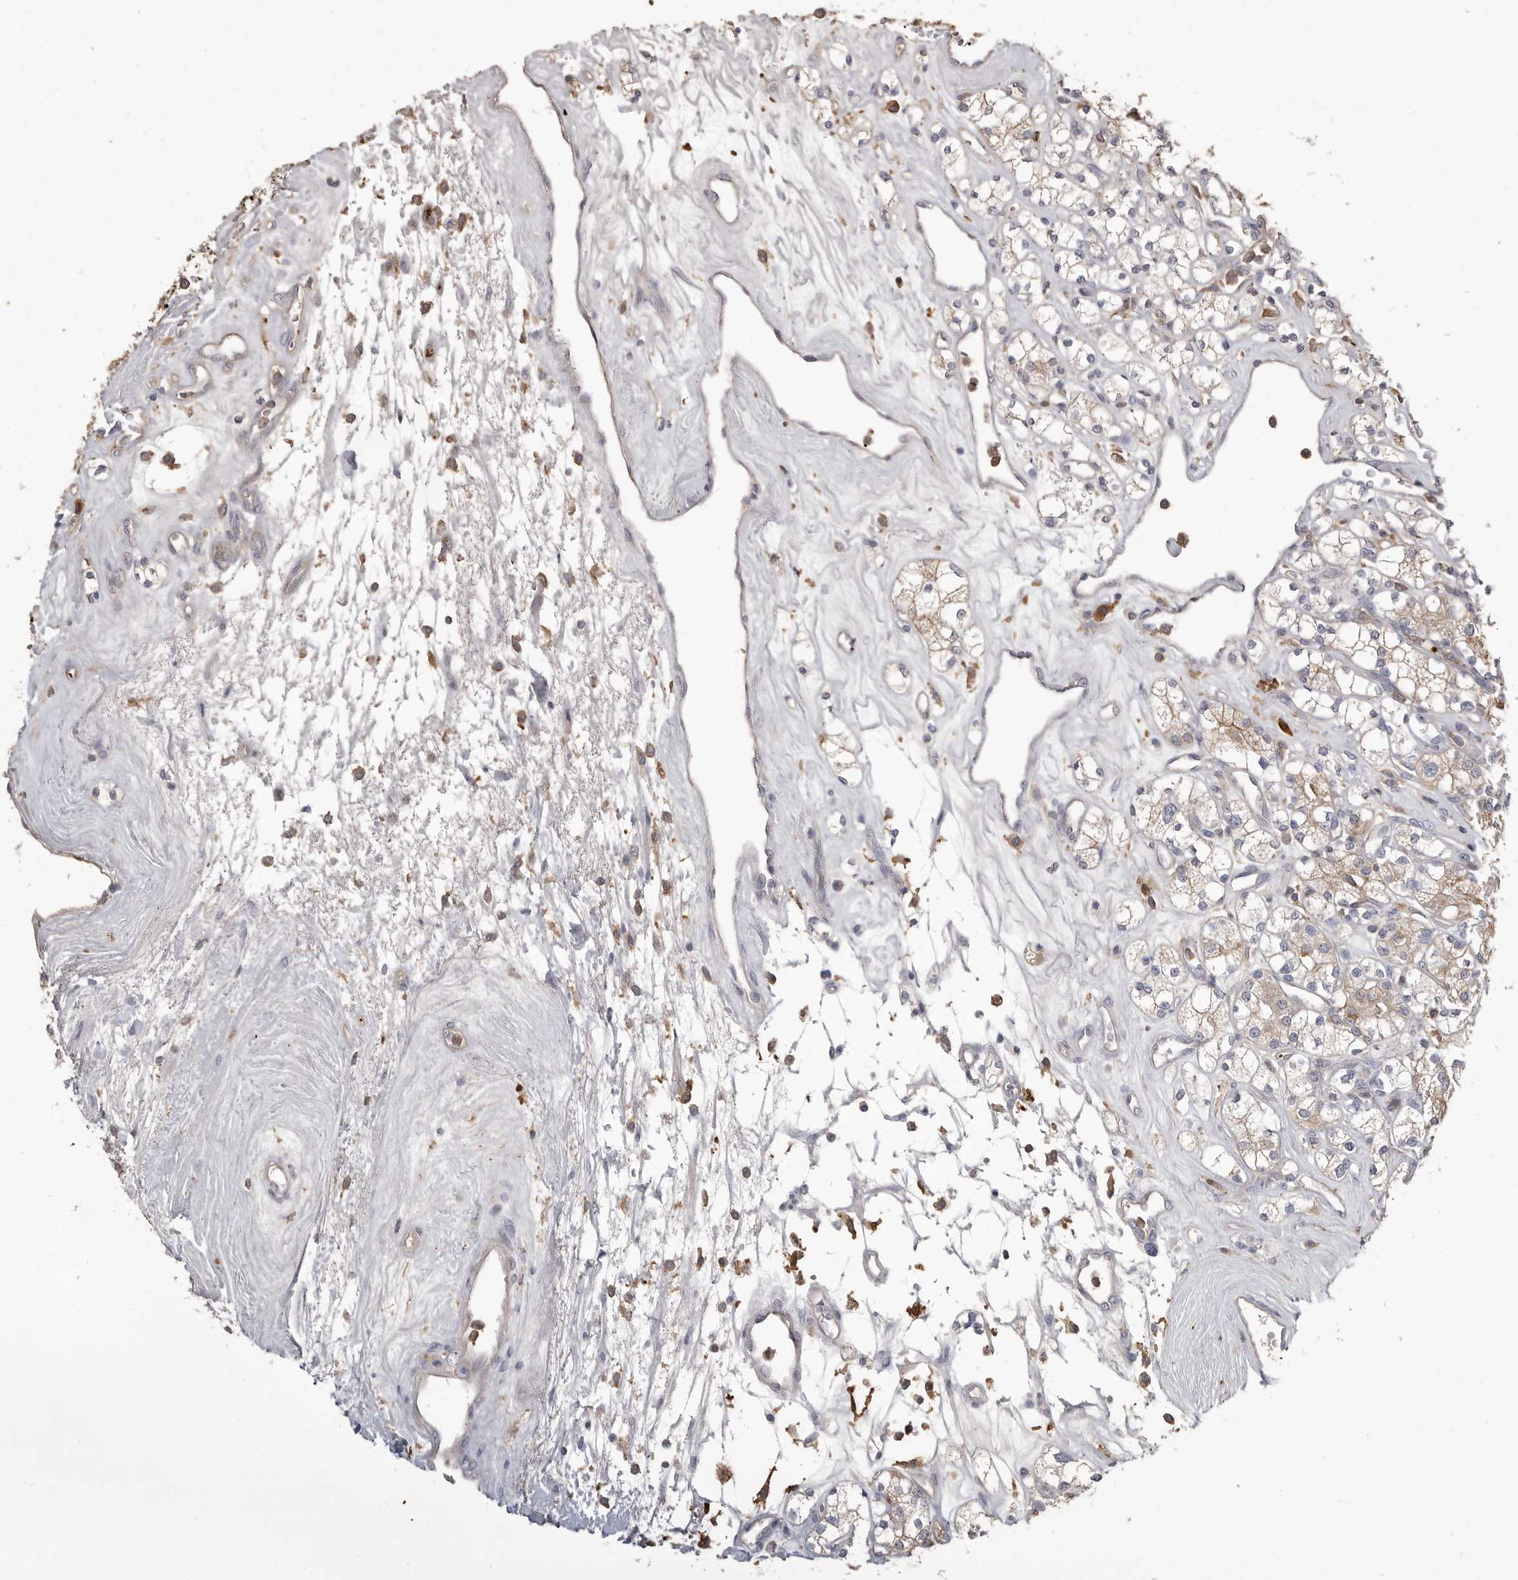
{"staining": {"intensity": "negative", "quantity": "none", "location": "none"}, "tissue": "renal cancer", "cell_type": "Tumor cells", "image_type": "cancer", "snomed": [{"axis": "morphology", "description": "Adenocarcinoma, NOS"}, {"axis": "topography", "description": "Kidney"}], "caption": "Immunohistochemistry image of neoplastic tissue: human adenocarcinoma (renal) stained with DAB (3,3'-diaminobenzidine) demonstrates no significant protein positivity in tumor cells. The staining is performed using DAB brown chromogen with nuclei counter-stained in using hematoxylin.", "gene": "CMTM6", "patient": {"sex": "male", "age": 77}}